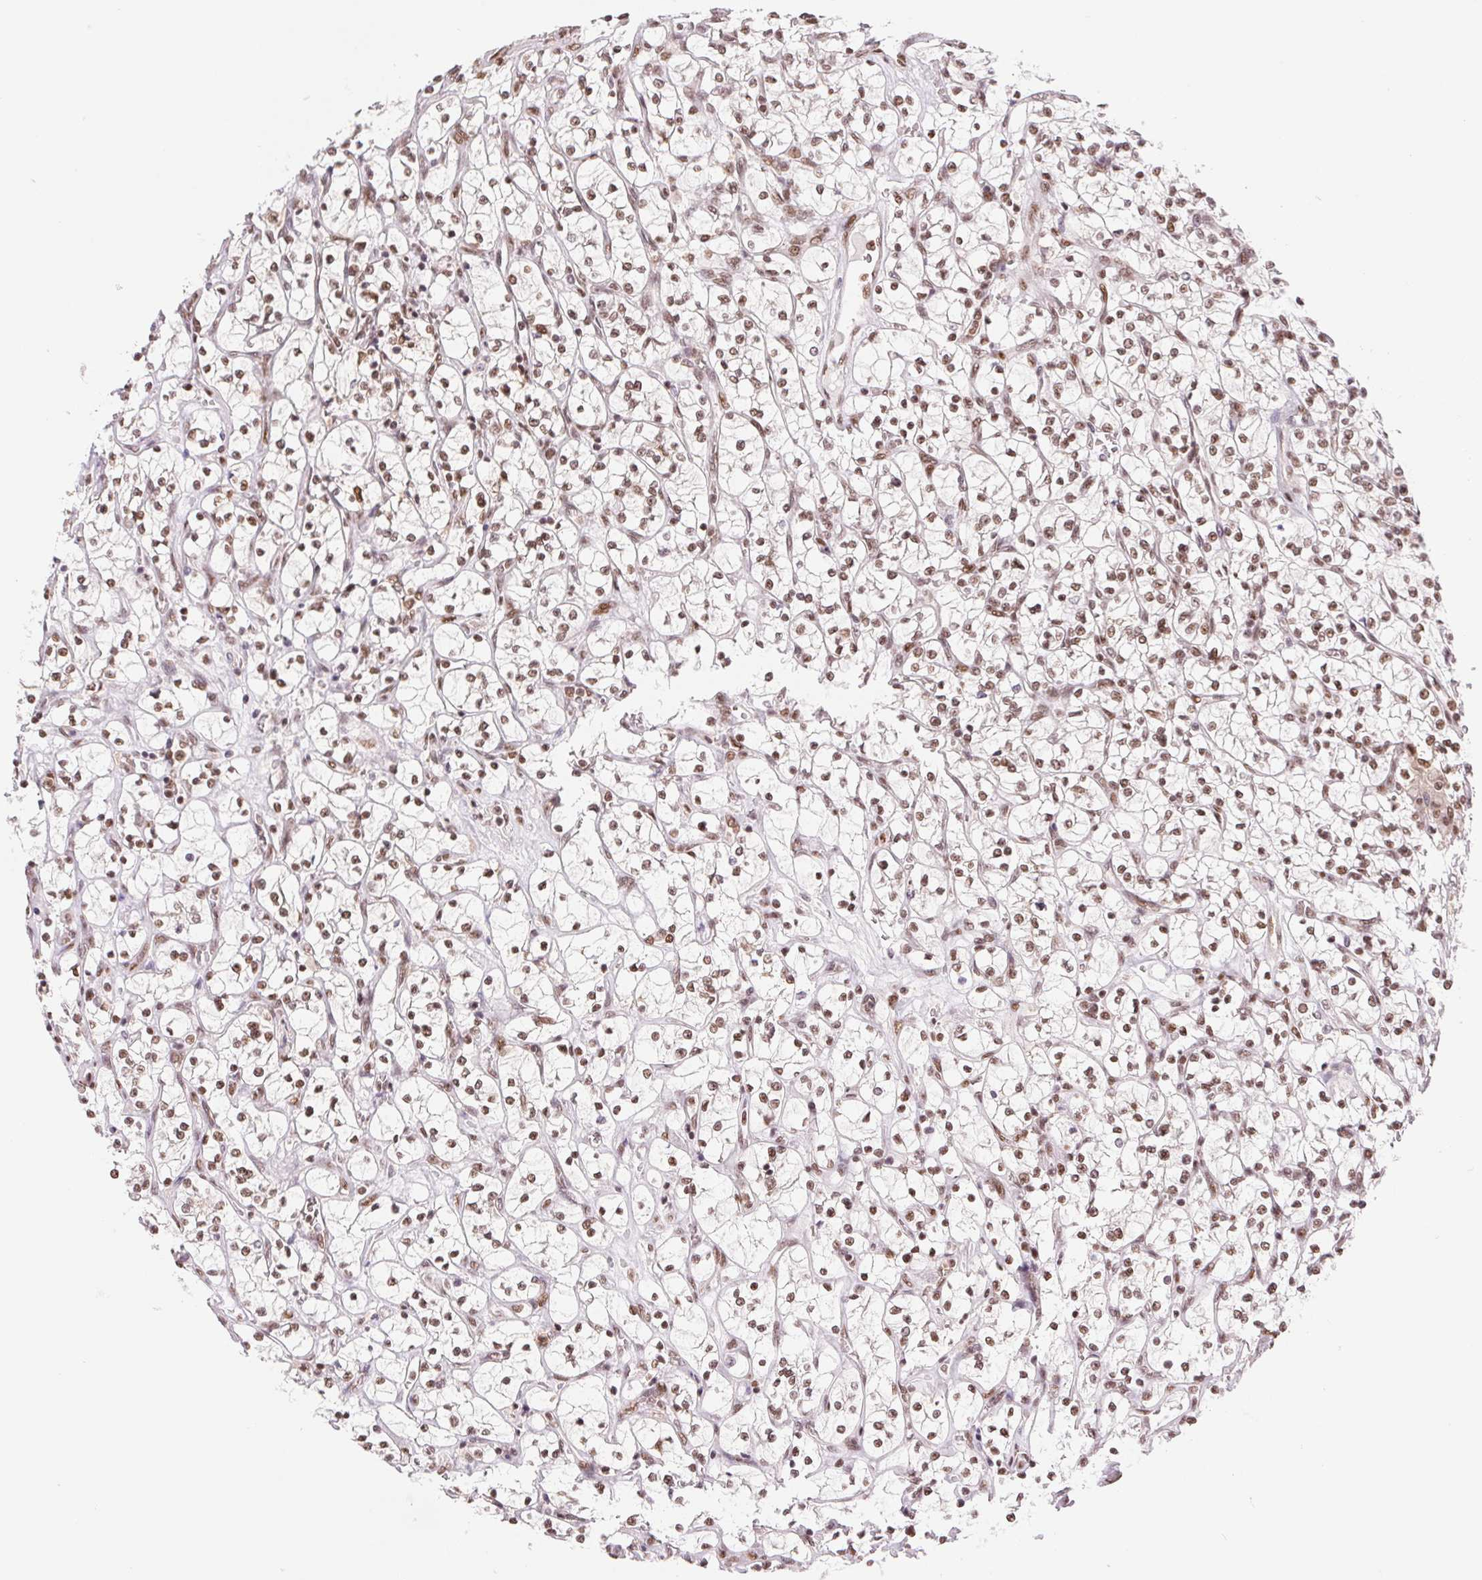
{"staining": {"intensity": "moderate", "quantity": ">75%", "location": "nuclear"}, "tissue": "renal cancer", "cell_type": "Tumor cells", "image_type": "cancer", "snomed": [{"axis": "morphology", "description": "Adenocarcinoma, NOS"}, {"axis": "topography", "description": "Kidney"}], "caption": "Renal cancer was stained to show a protein in brown. There is medium levels of moderate nuclear staining in approximately >75% of tumor cells.", "gene": "SREK1", "patient": {"sex": "female", "age": 64}}